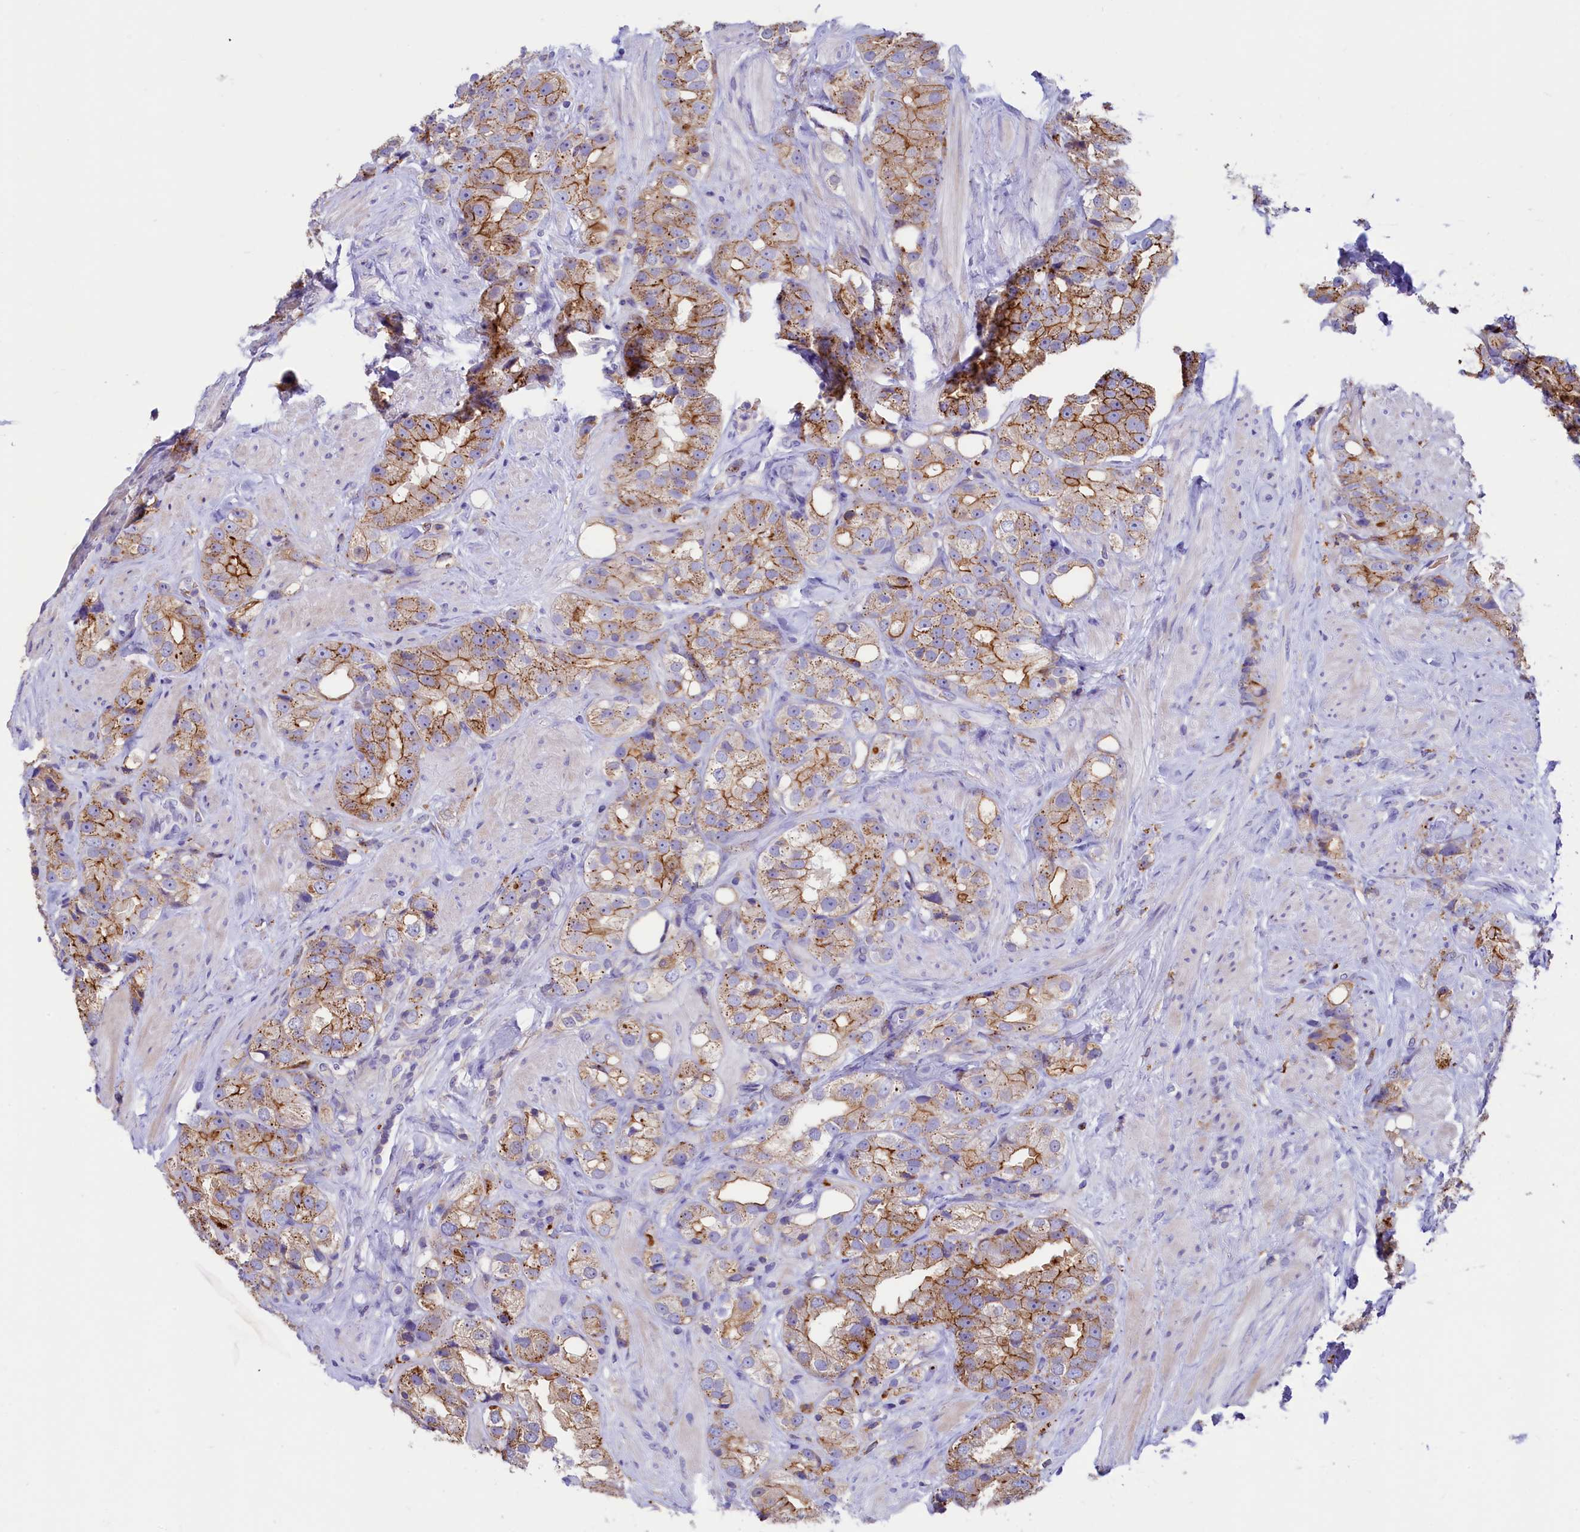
{"staining": {"intensity": "moderate", "quantity": "25%-75%", "location": "cytoplasmic/membranous"}, "tissue": "prostate cancer", "cell_type": "Tumor cells", "image_type": "cancer", "snomed": [{"axis": "morphology", "description": "Adenocarcinoma, NOS"}, {"axis": "topography", "description": "Prostate"}], "caption": "IHC staining of adenocarcinoma (prostate), which reveals medium levels of moderate cytoplasmic/membranous positivity in about 25%-75% of tumor cells indicating moderate cytoplasmic/membranous protein staining. The staining was performed using DAB (3,3'-diaminobenzidine) (brown) for protein detection and nuclei were counterstained in hematoxylin (blue).", "gene": "HPS6", "patient": {"sex": "male", "age": 79}}